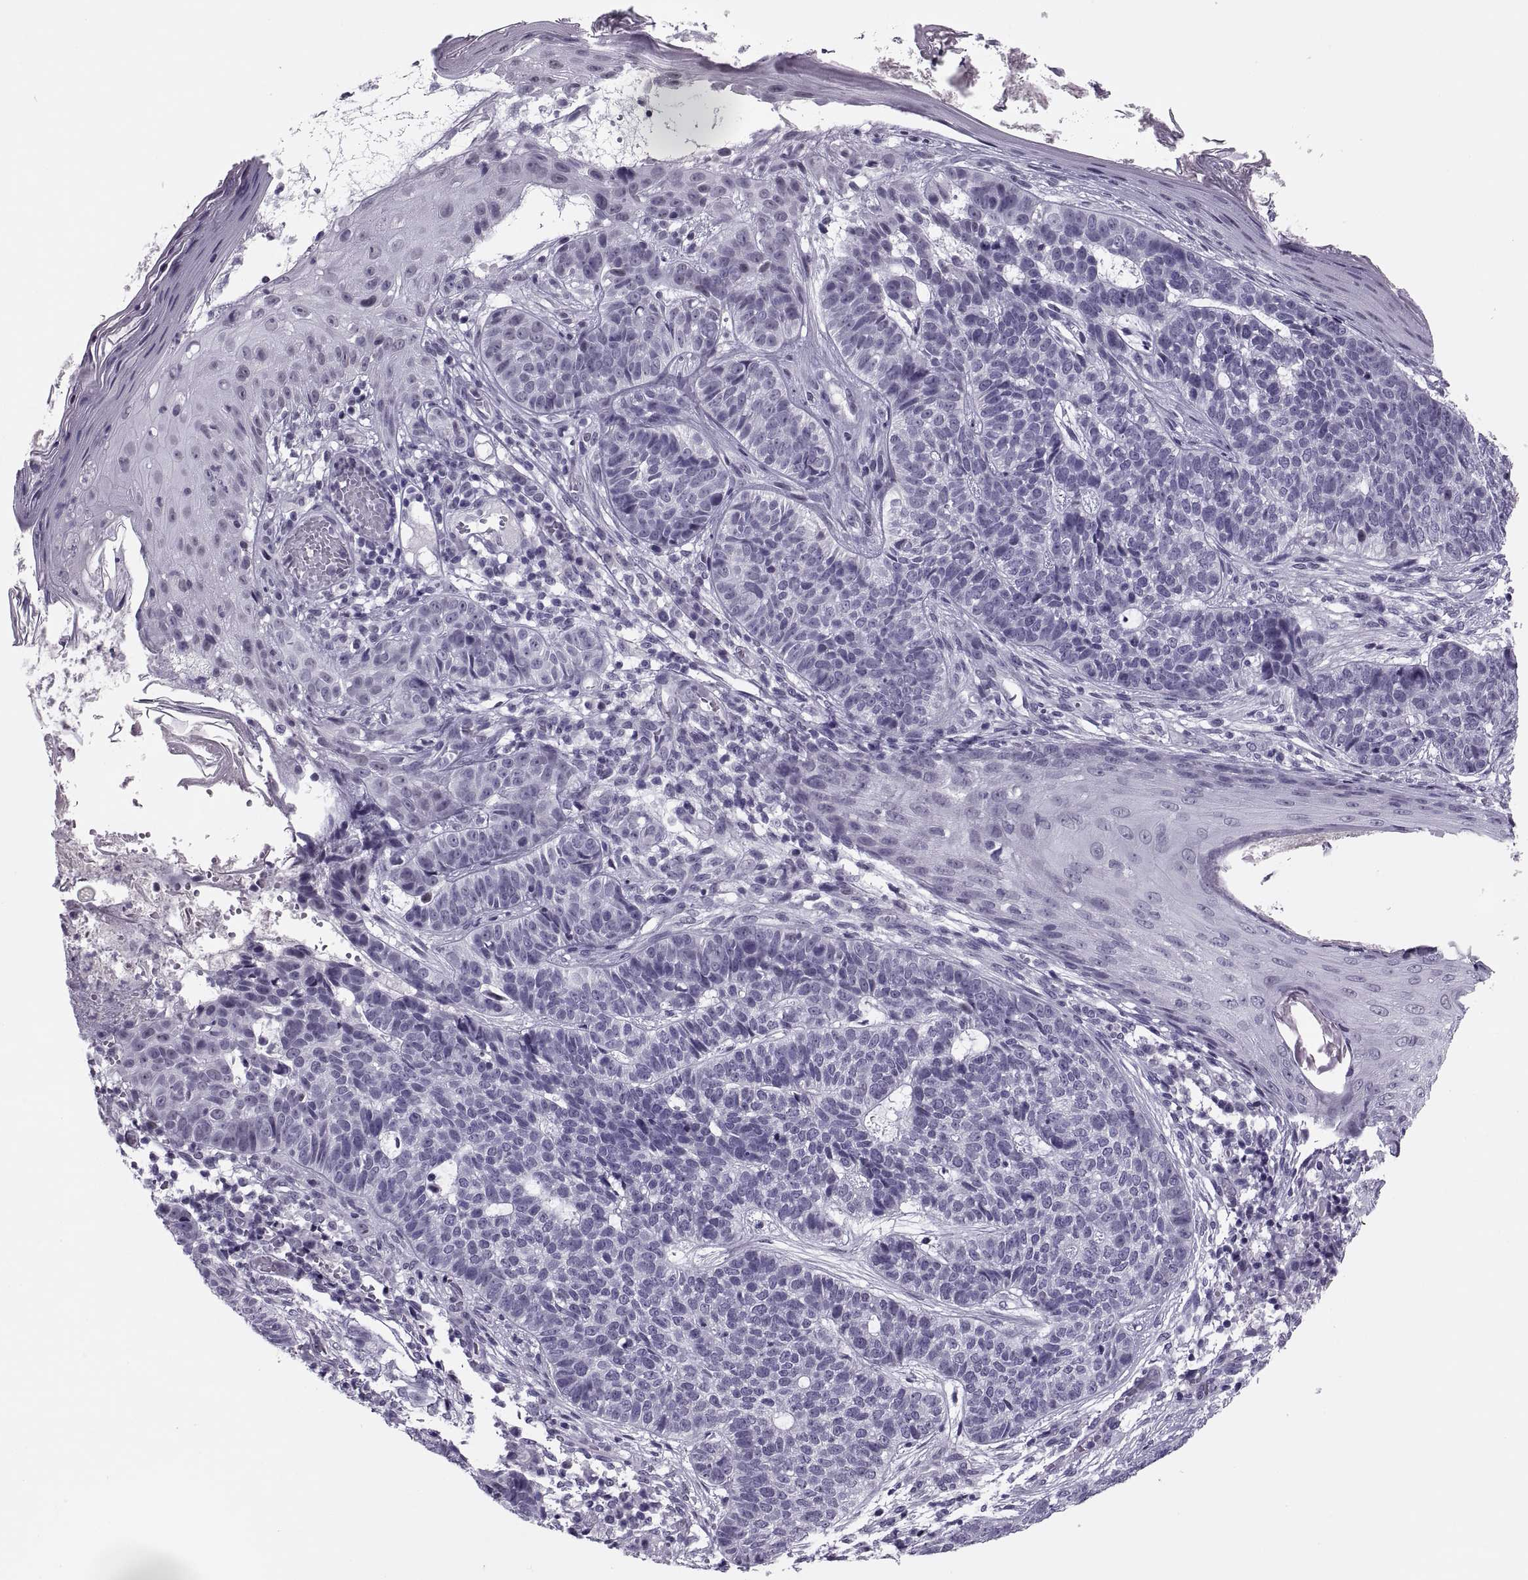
{"staining": {"intensity": "negative", "quantity": "none", "location": "none"}, "tissue": "skin cancer", "cell_type": "Tumor cells", "image_type": "cancer", "snomed": [{"axis": "morphology", "description": "Basal cell carcinoma"}, {"axis": "topography", "description": "Skin"}], "caption": "The image exhibits no significant positivity in tumor cells of skin cancer (basal cell carcinoma).", "gene": "SYNGR4", "patient": {"sex": "female", "age": 69}}